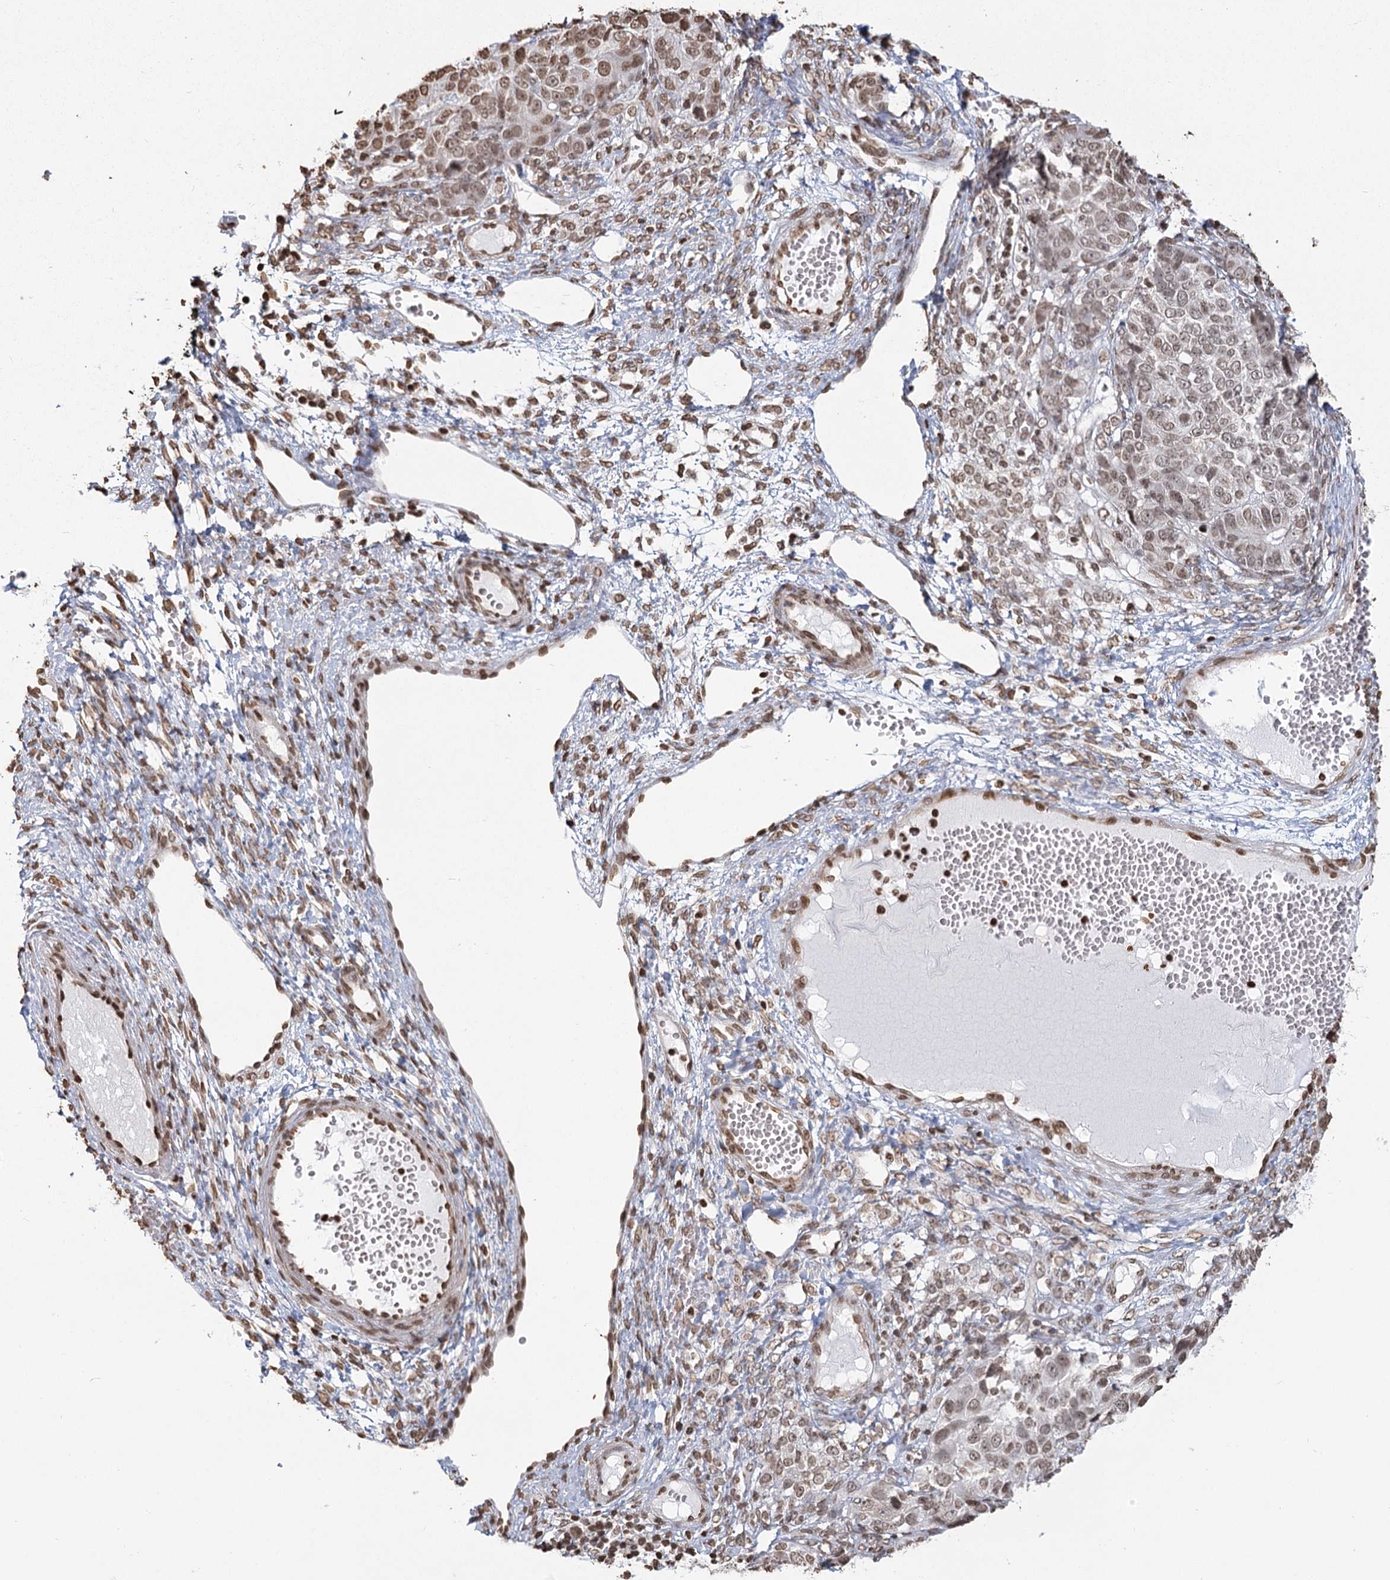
{"staining": {"intensity": "weak", "quantity": "25%-75%", "location": "nuclear"}, "tissue": "ovarian cancer", "cell_type": "Tumor cells", "image_type": "cancer", "snomed": [{"axis": "morphology", "description": "Carcinoma, endometroid"}, {"axis": "topography", "description": "Ovary"}], "caption": "DAB immunohistochemical staining of endometroid carcinoma (ovarian) shows weak nuclear protein staining in about 25%-75% of tumor cells.", "gene": "FAM13A", "patient": {"sex": "female", "age": 51}}